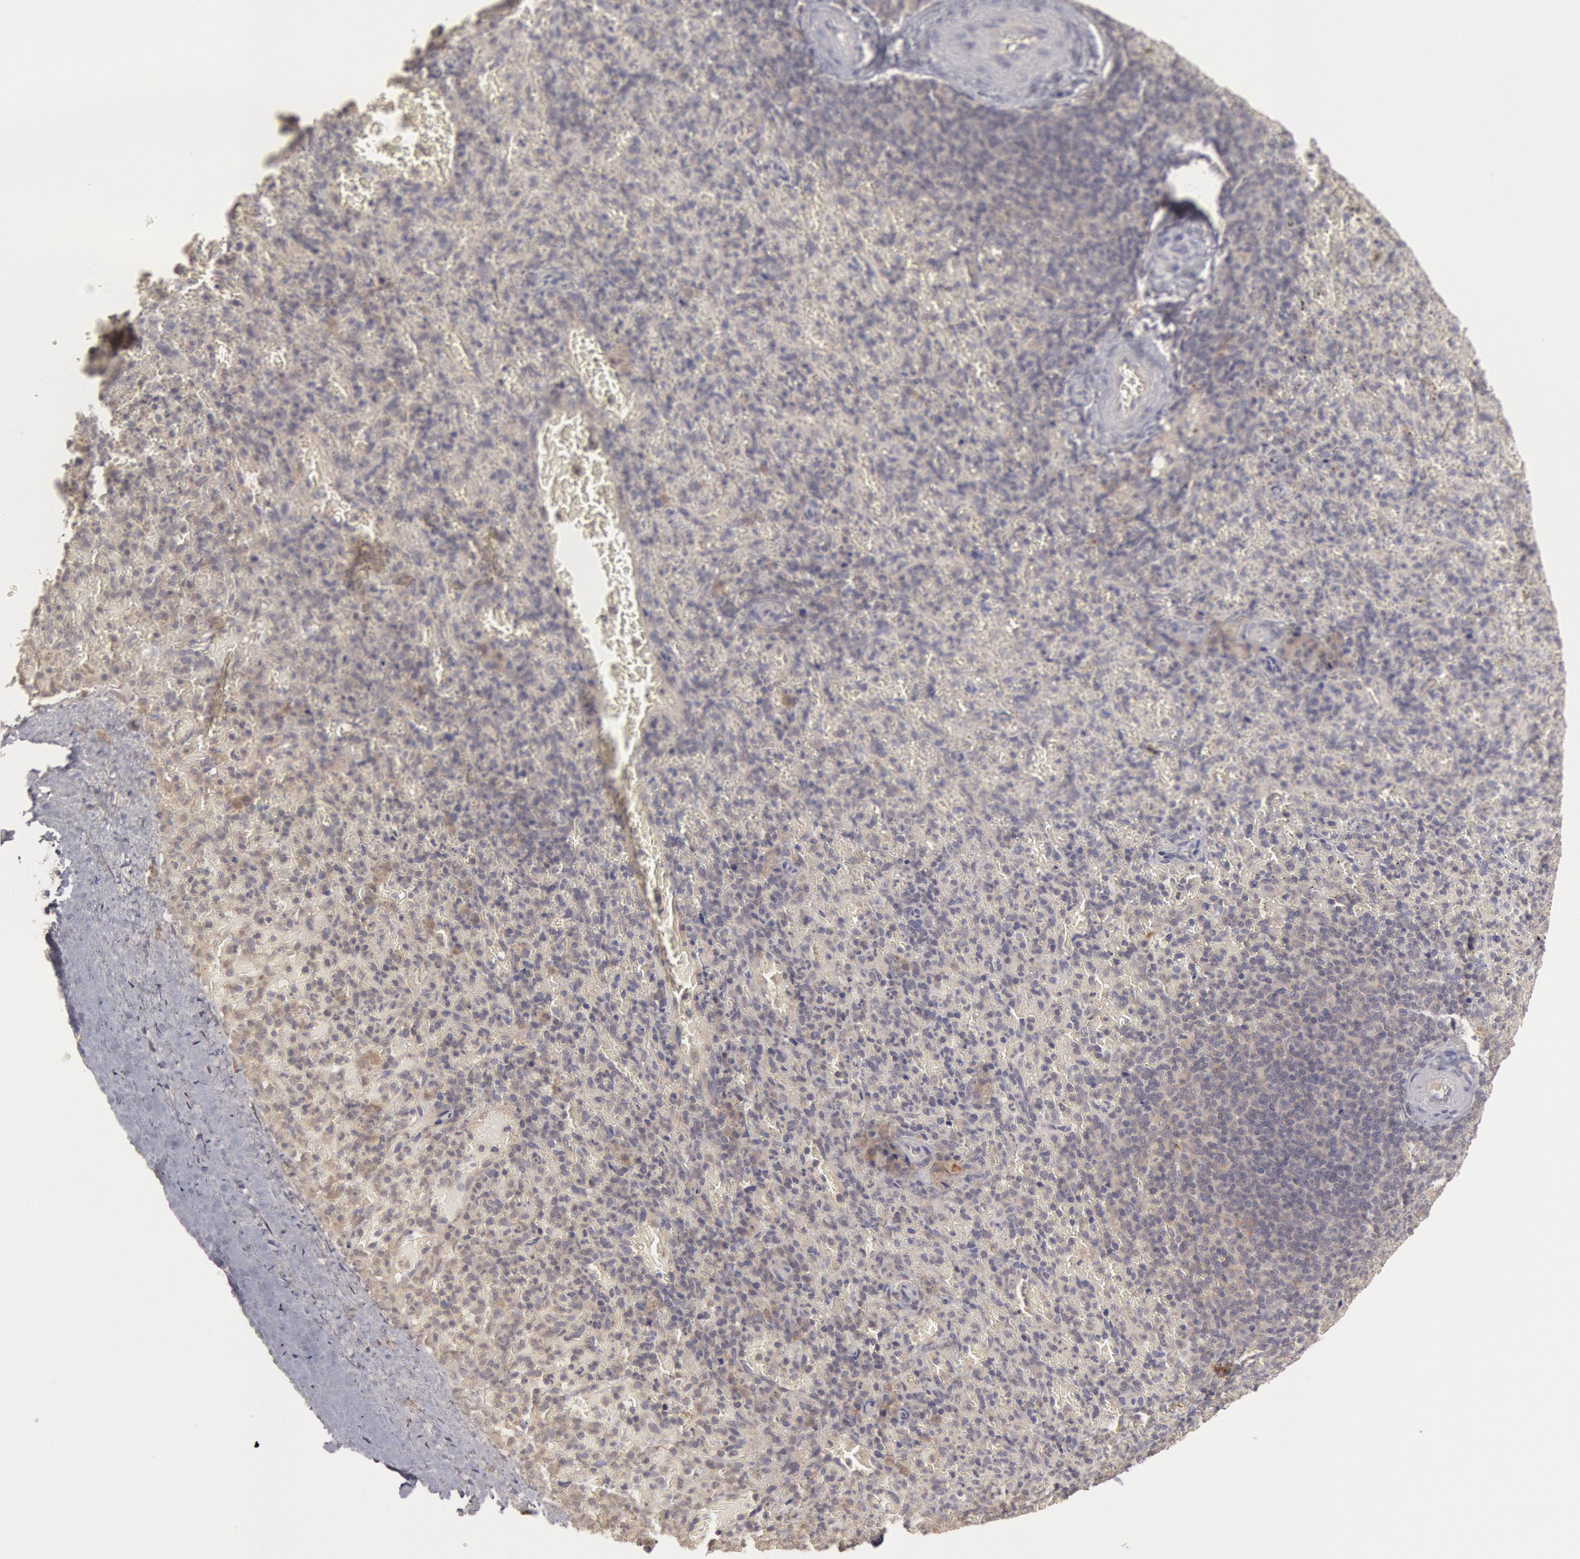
{"staining": {"intensity": "negative", "quantity": "none", "location": "none"}, "tissue": "spleen", "cell_type": "Cells in red pulp", "image_type": "normal", "snomed": [{"axis": "morphology", "description": "Normal tissue, NOS"}, {"axis": "topography", "description": "Spleen"}], "caption": "IHC of benign human spleen demonstrates no expression in cells in red pulp. (Immunohistochemistry (ihc), brightfield microscopy, high magnification).", "gene": "ZFP36L1", "patient": {"sex": "female", "age": 50}}